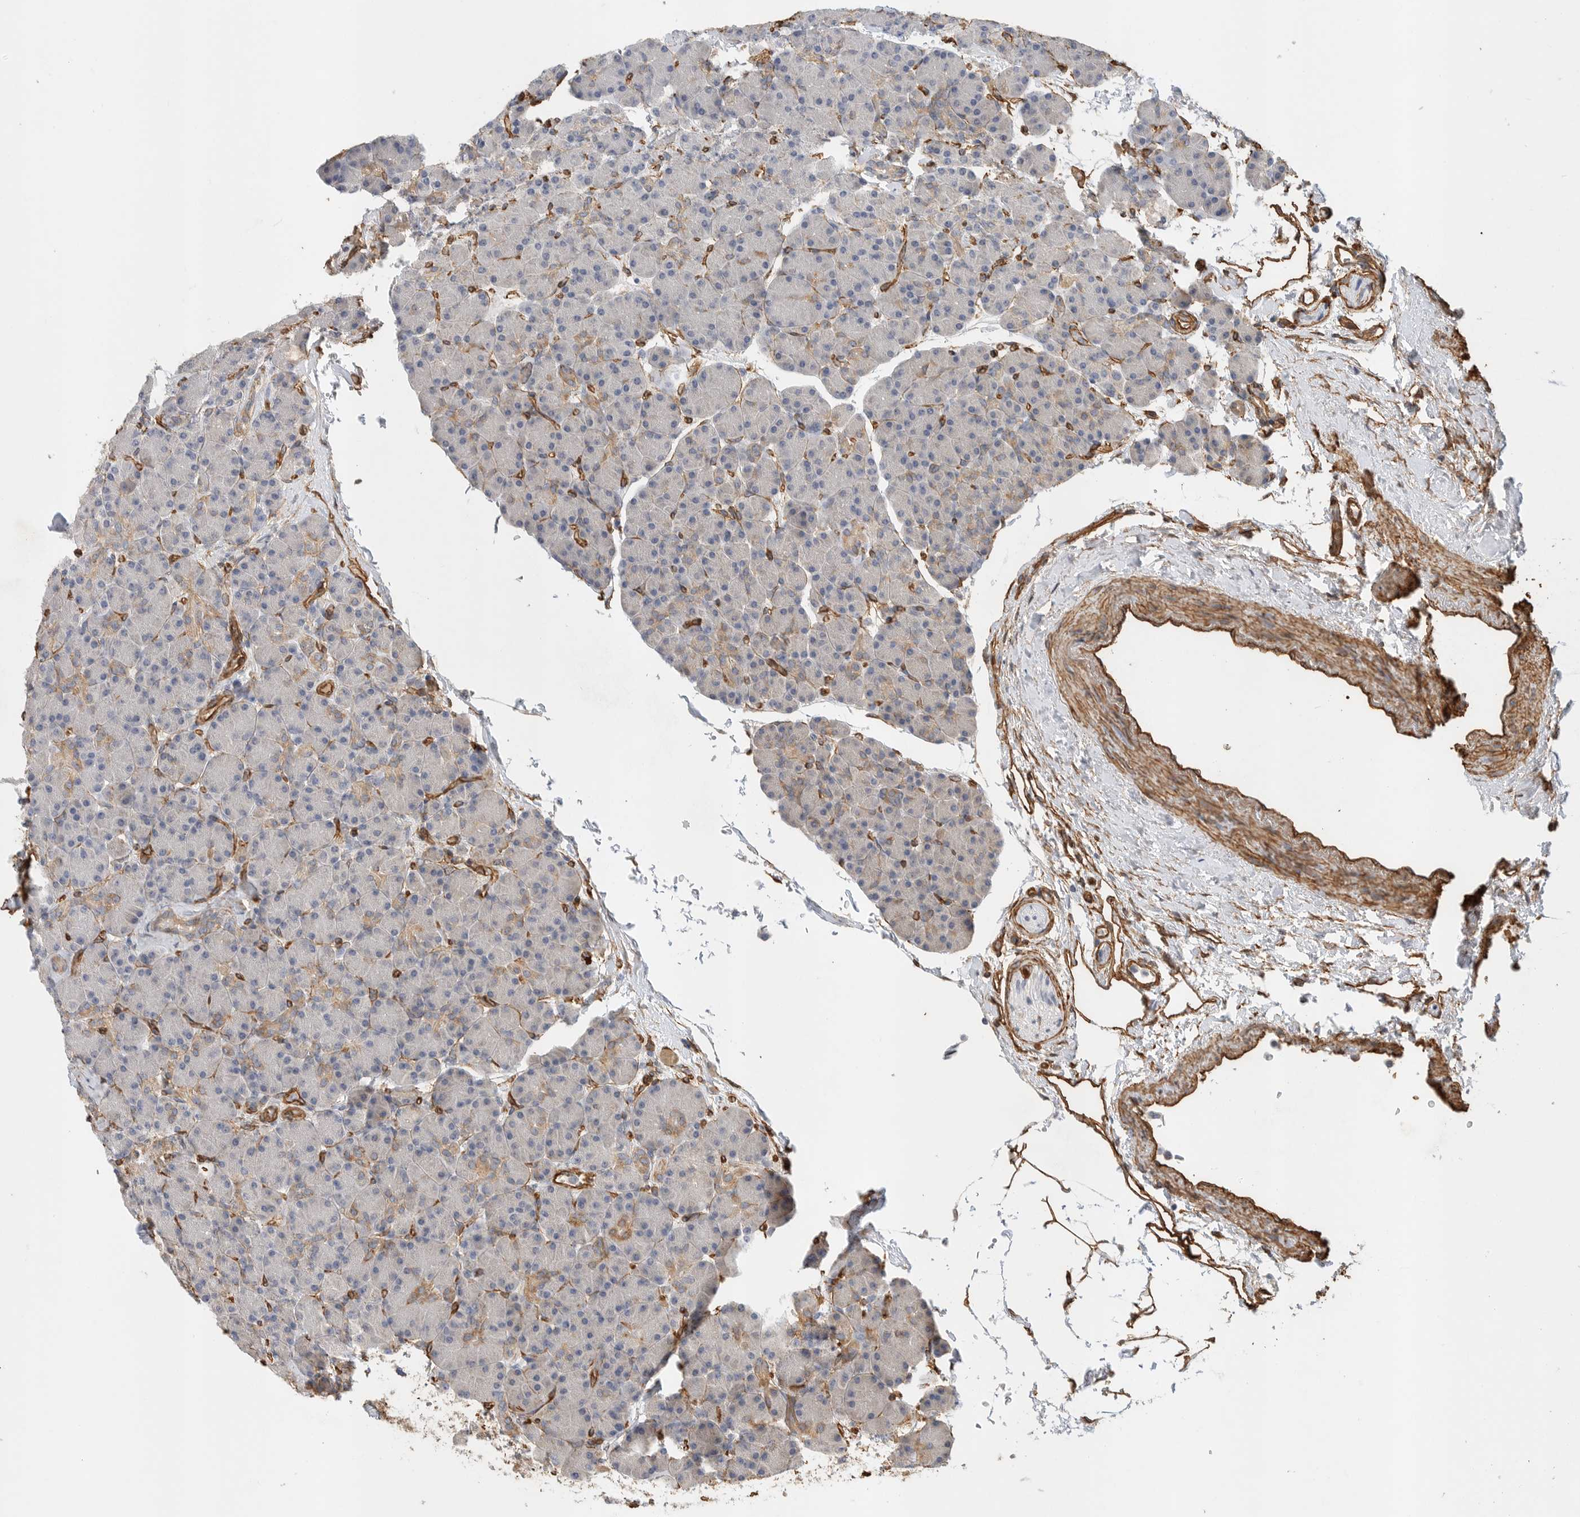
{"staining": {"intensity": "moderate", "quantity": "<25%", "location": "cytoplasmic/membranous"}, "tissue": "pancreas", "cell_type": "Exocrine glandular cells", "image_type": "normal", "snomed": [{"axis": "morphology", "description": "Normal tissue, NOS"}, {"axis": "topography", "description": "Pancreas"}], "caption": "The photomicrograph shows a brown stain indicating the presence of a protein in the cytoplasmic/membranous of exocrine glandular cells in pancreas. The staining was performed using DAB (3,3'-diaminobenzidine), with brown indicating positive protein expression. Nuclei are stained blue with hematoxylin.", "gene": "JMJD4", "patient": {"sex": "female", "age": 43}}